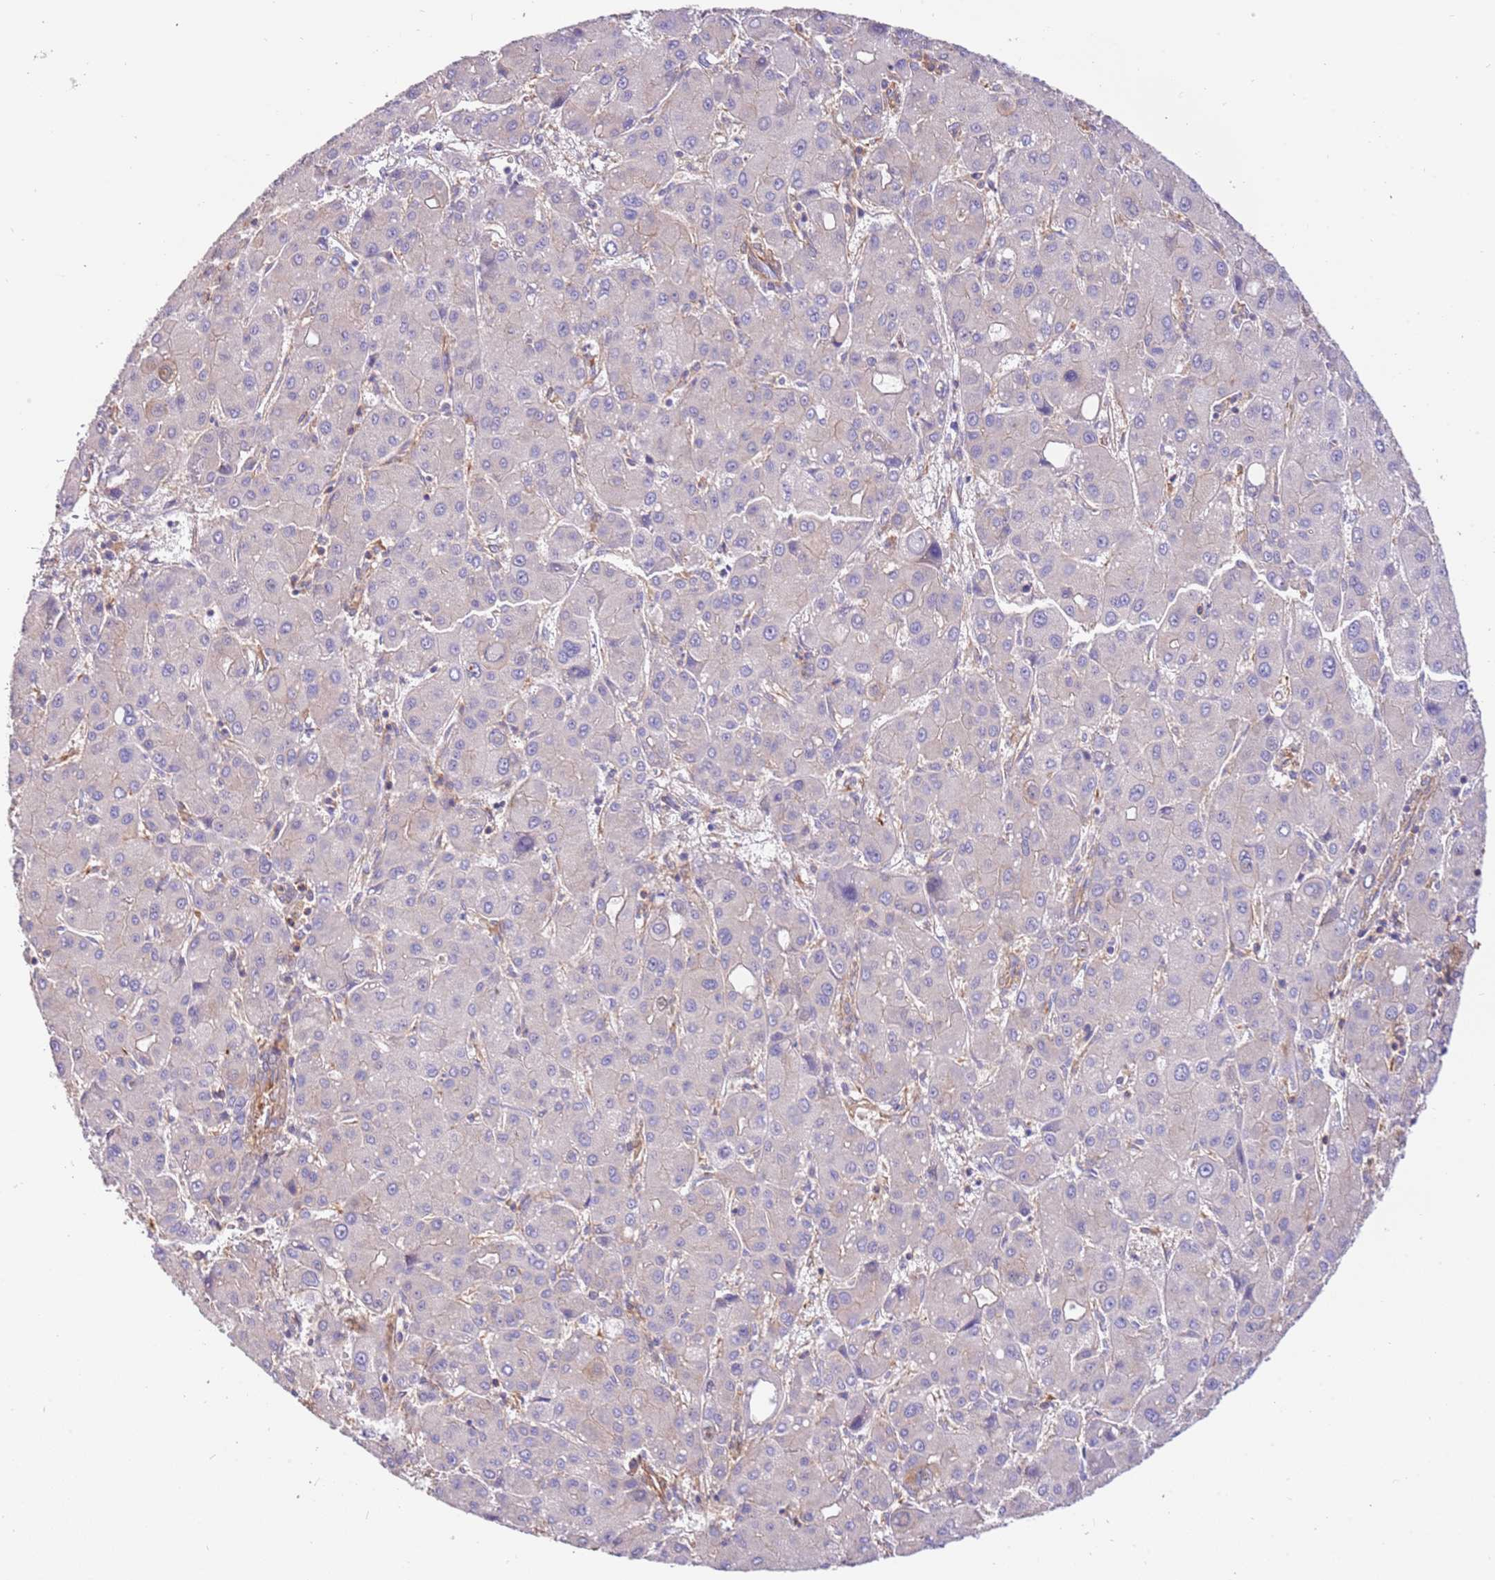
{"staining": {"intensity": "negative", "quantity": "none", "location": "none"}, "tissue": "liver cancer", "cell_type": "Tumor cells", "image_type": "cancer", "snomed": [{"axis": "morphology", "description": "Carcinoma, Hepatocellular, NOS"}, {"axis": "topography", "description": "Liver"}], "caption": "Hepatocellular carcinoma (liver) was stained to show a protein in brown. There is no significant staining in tumor cells. (Stains: DAB (3,3'-diaminobenzidine) IHC with hematoxylin counter stain, Microscopy: brightfield microscopy at high magnification).", "gene": "NAALADL1", "patient": {"sex": "male", "age": 55}}